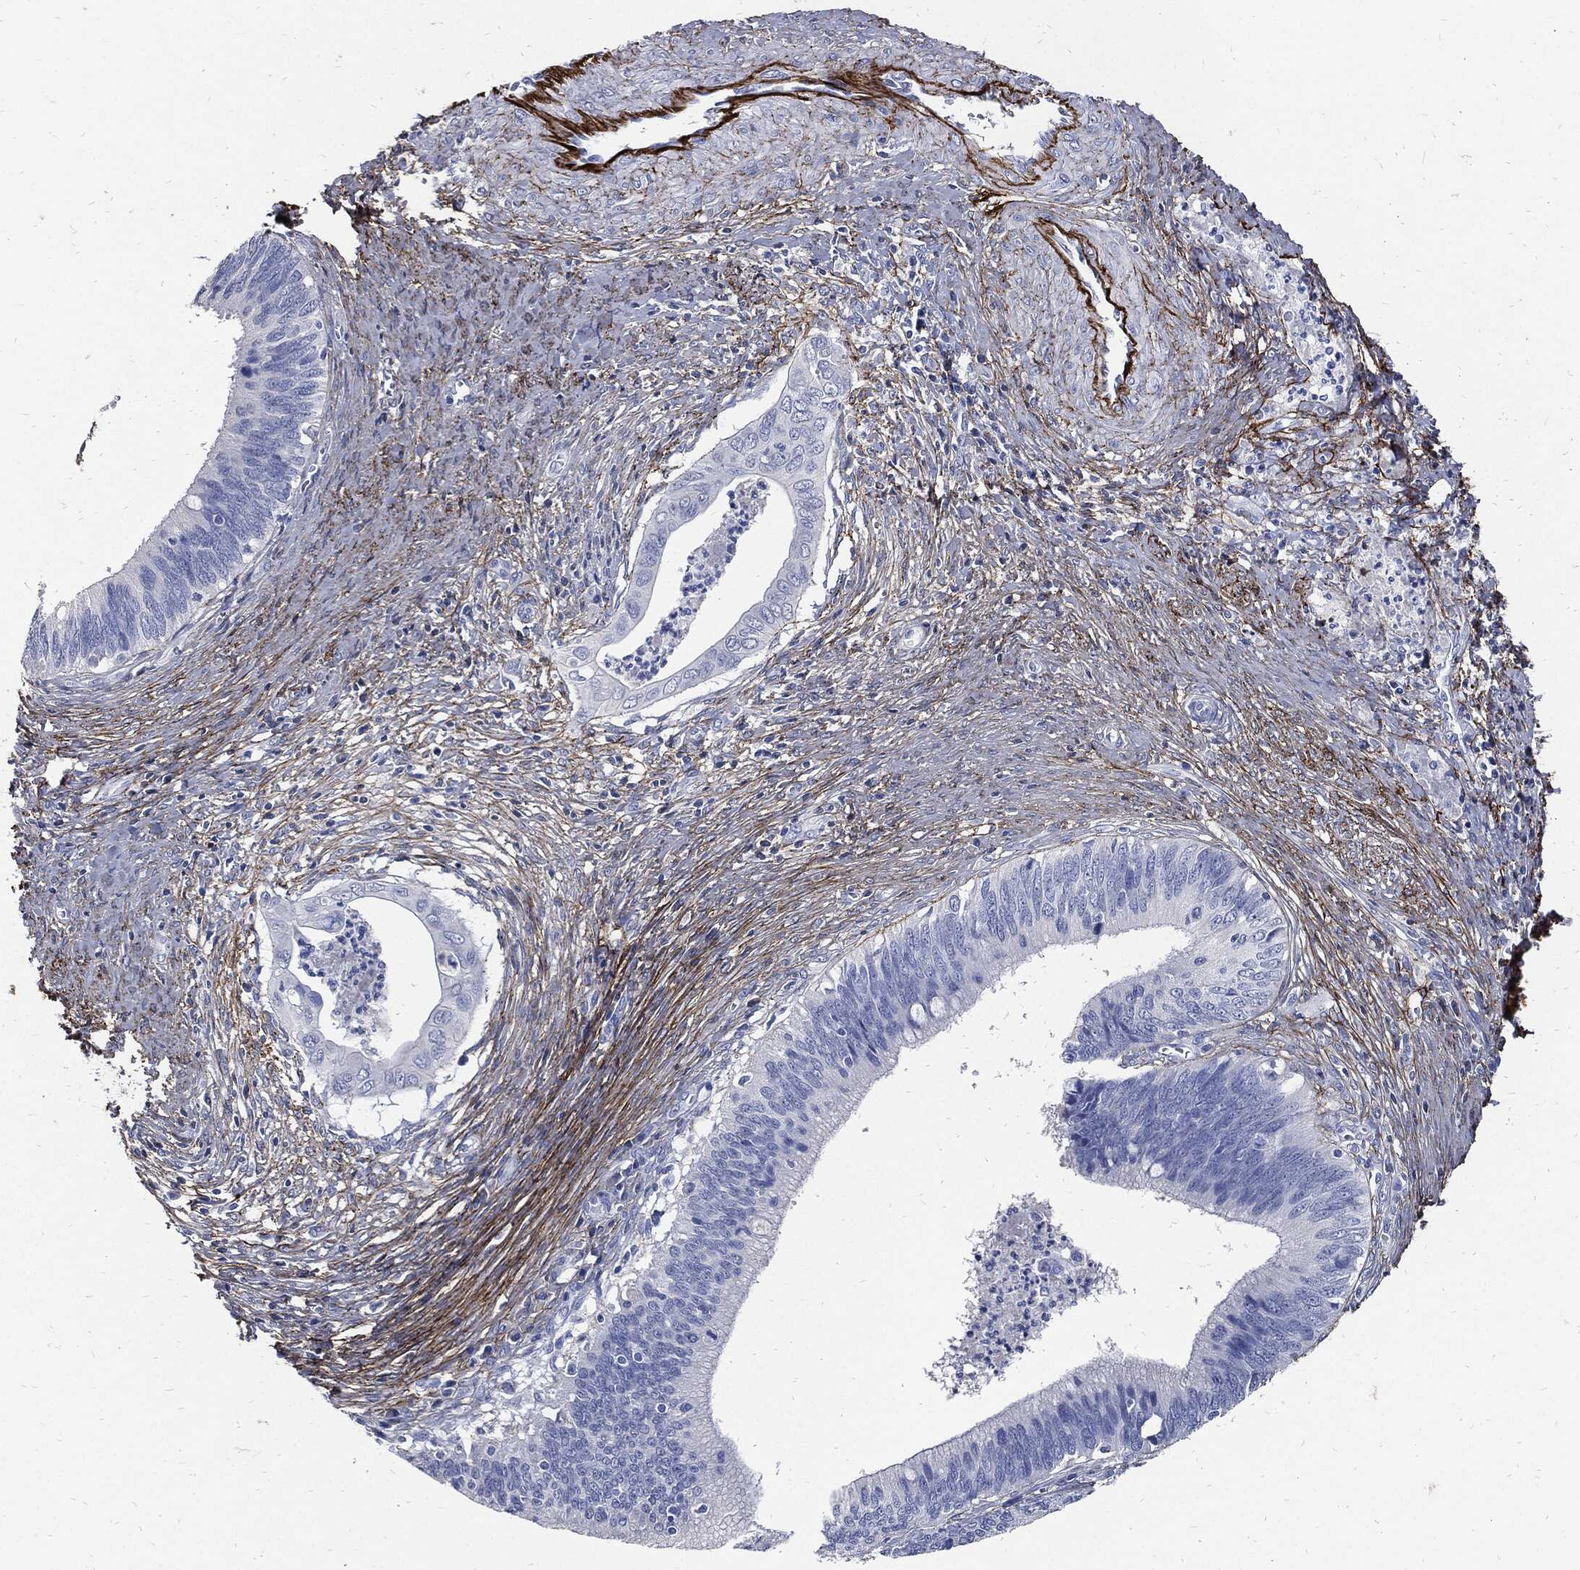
{"staining": {"intensity": "negative", "quantity": "none", "location": "none"}, "tissue": "cervical cancer", "cell_type": "Tumor cells", "image_type": "cancer", "snomed": [{"axis": "morphology", "description": "Adenocarcinoma, NOS"}, {"axis": "topography", "description": "Cervix"}], "caption": "This is a micrograph of immunohistochemistry staining of cervical cancer, which shows no staining in tumor cells.", "gene": "FBN1", "patient": {"sex": "female", "age": 42}}